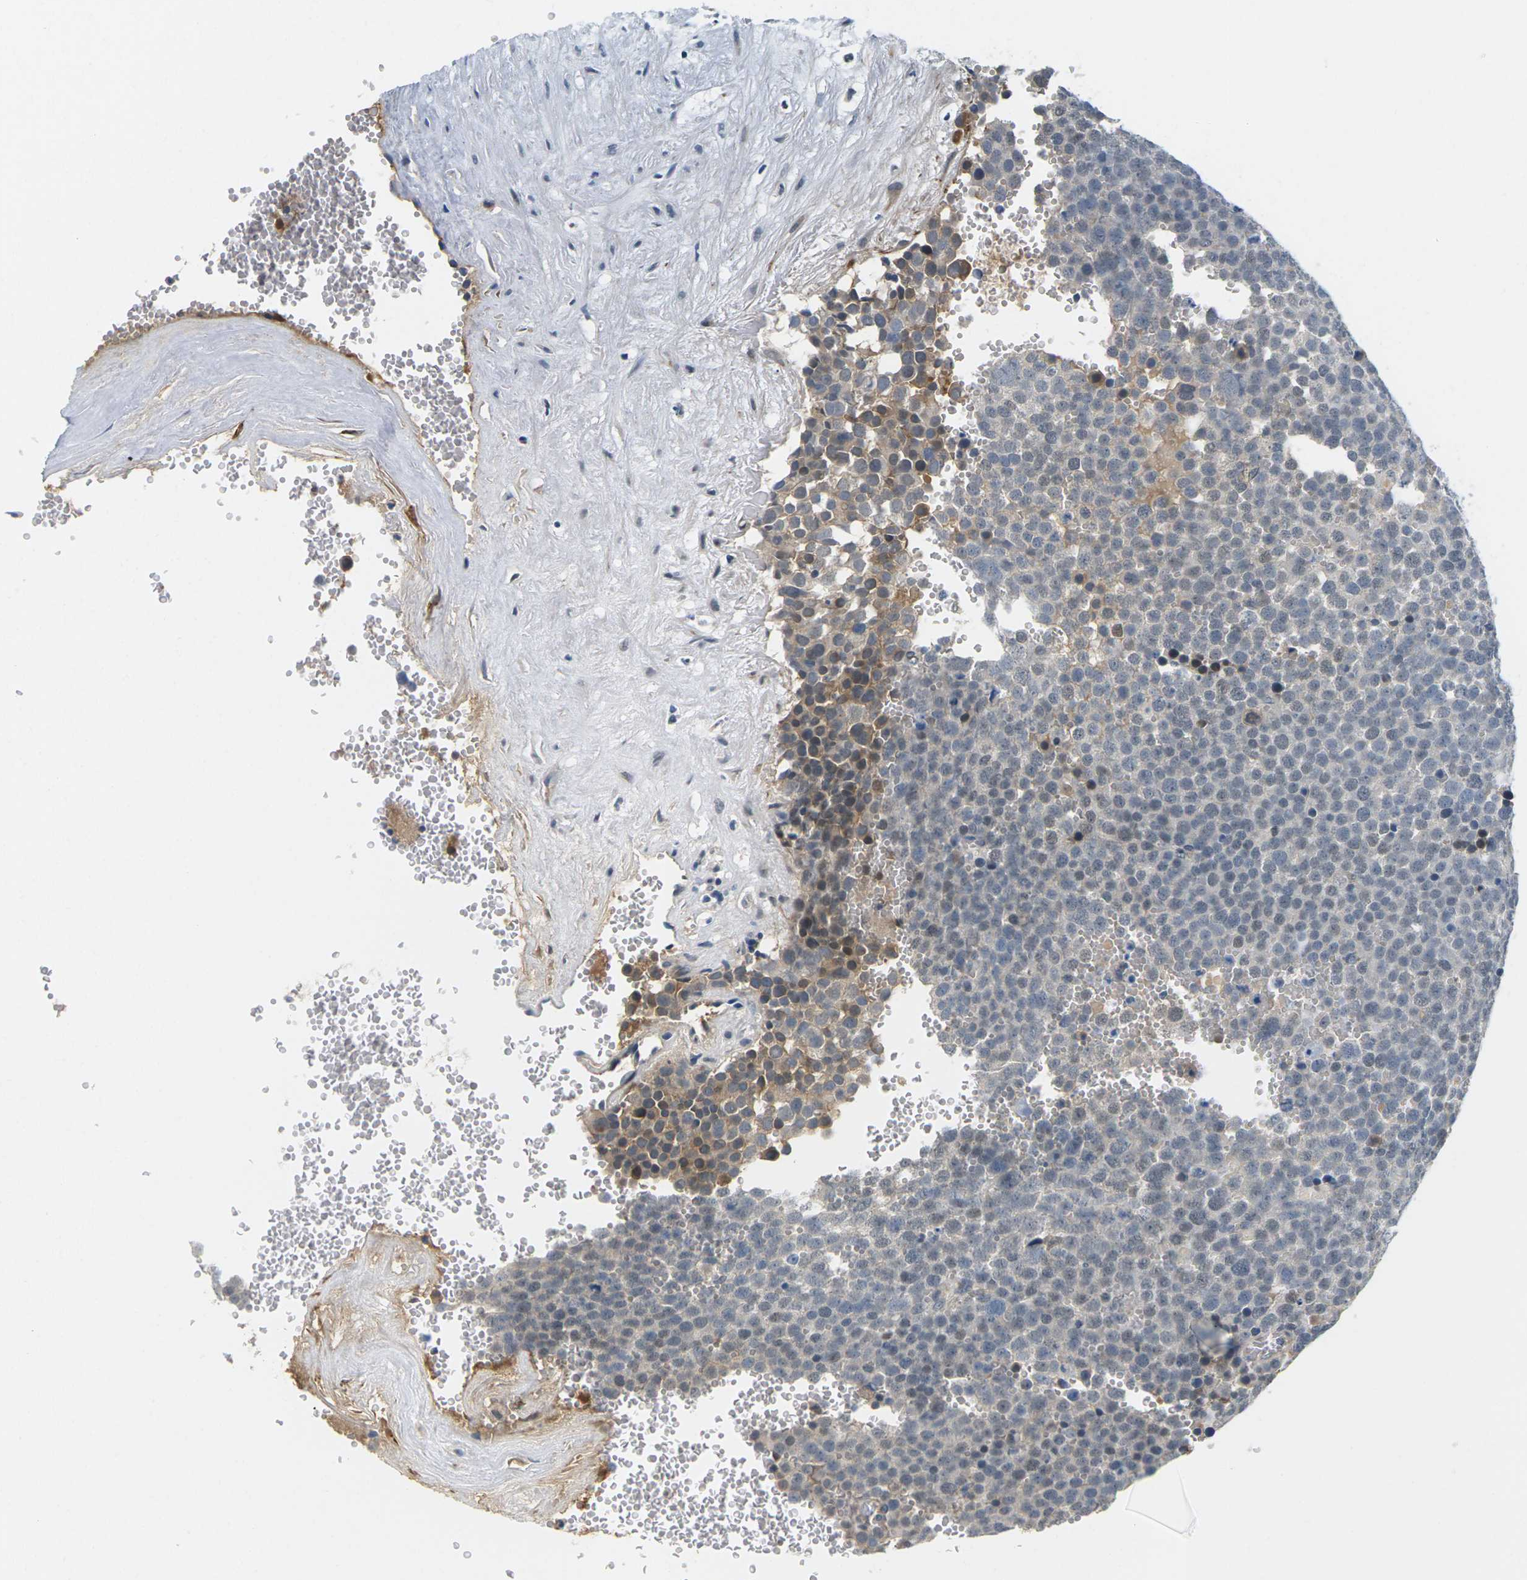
{"staining": {"intensity": "moderate", "quantity": "<25%", "location": "nuclear"}, "tissue": "testis cancer", "cell_type": "Tumor cells", "image_type": "cancer", "snomed": [{"axis": "morphology", "description": "Seminoma, NOS"}, {"axis": "topography", "description": "Testis"}], "caption": "Immunohistochemical staining of human testis cancer (seminoma) reveals low levels of moderate nuclear protein staining in approximately <25% of tumor cells.", "gene": "PKP2", "patient": {"sex": "male", "age": 71}}